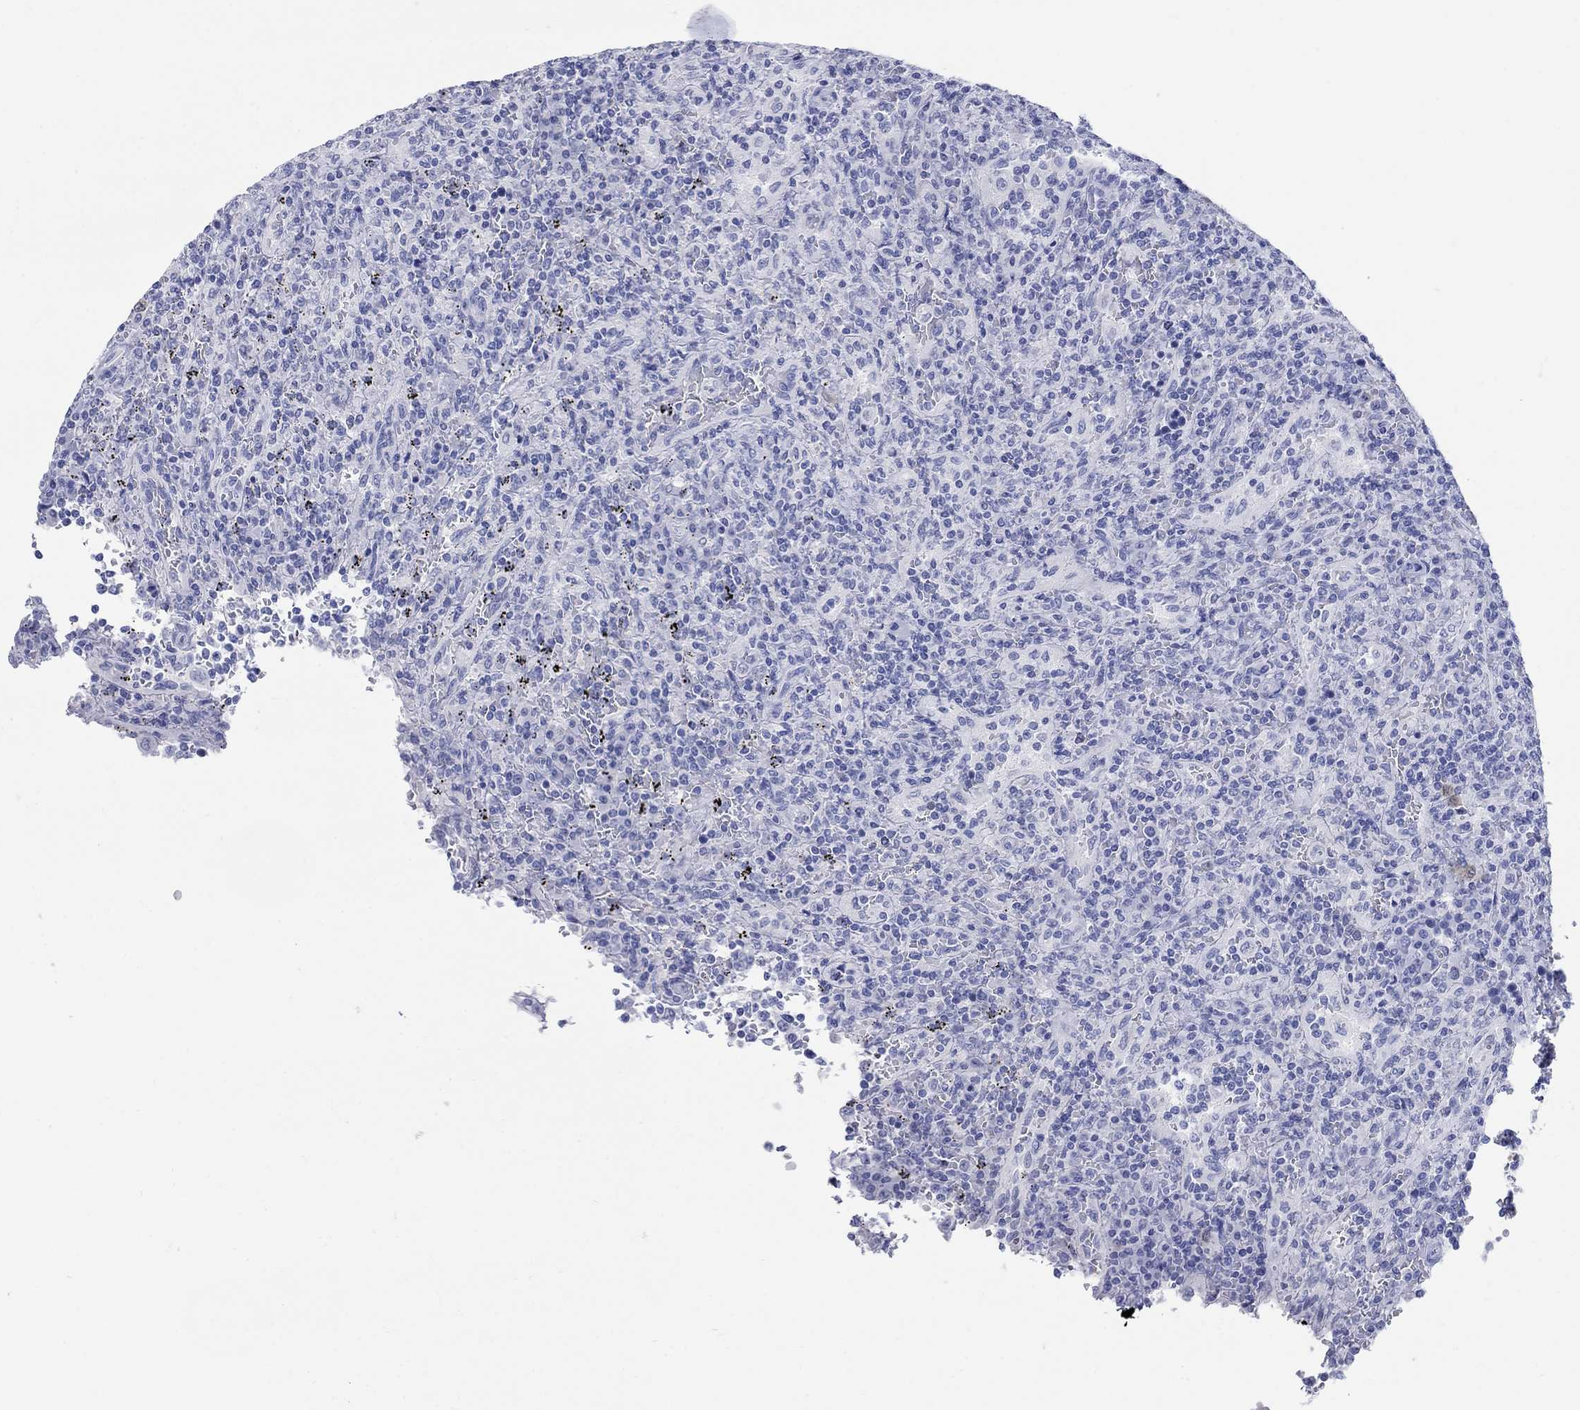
{"staining": {"intensity": "negative", "quantity": "none", "location": "none"}, "tissue": "lymphoma", "cell_type": "Tumor cells", "image_type": "cancer", "snomed": [{"axis": "morphology", "description": "Malignant lymphoma, non-Hodgkin's type, Low grade"}, {"axis": "topography", "description": "Spleen"}], "caption": "Immunohistochemical staining of low-grade malignant lymphoma, non-Hodgkin's type demonstrates no significant positivity in tumor cells. (DAB IHC, high magnification).", "gene": "AKR1C2", "patient": {"sex": "male", "age": 62}}